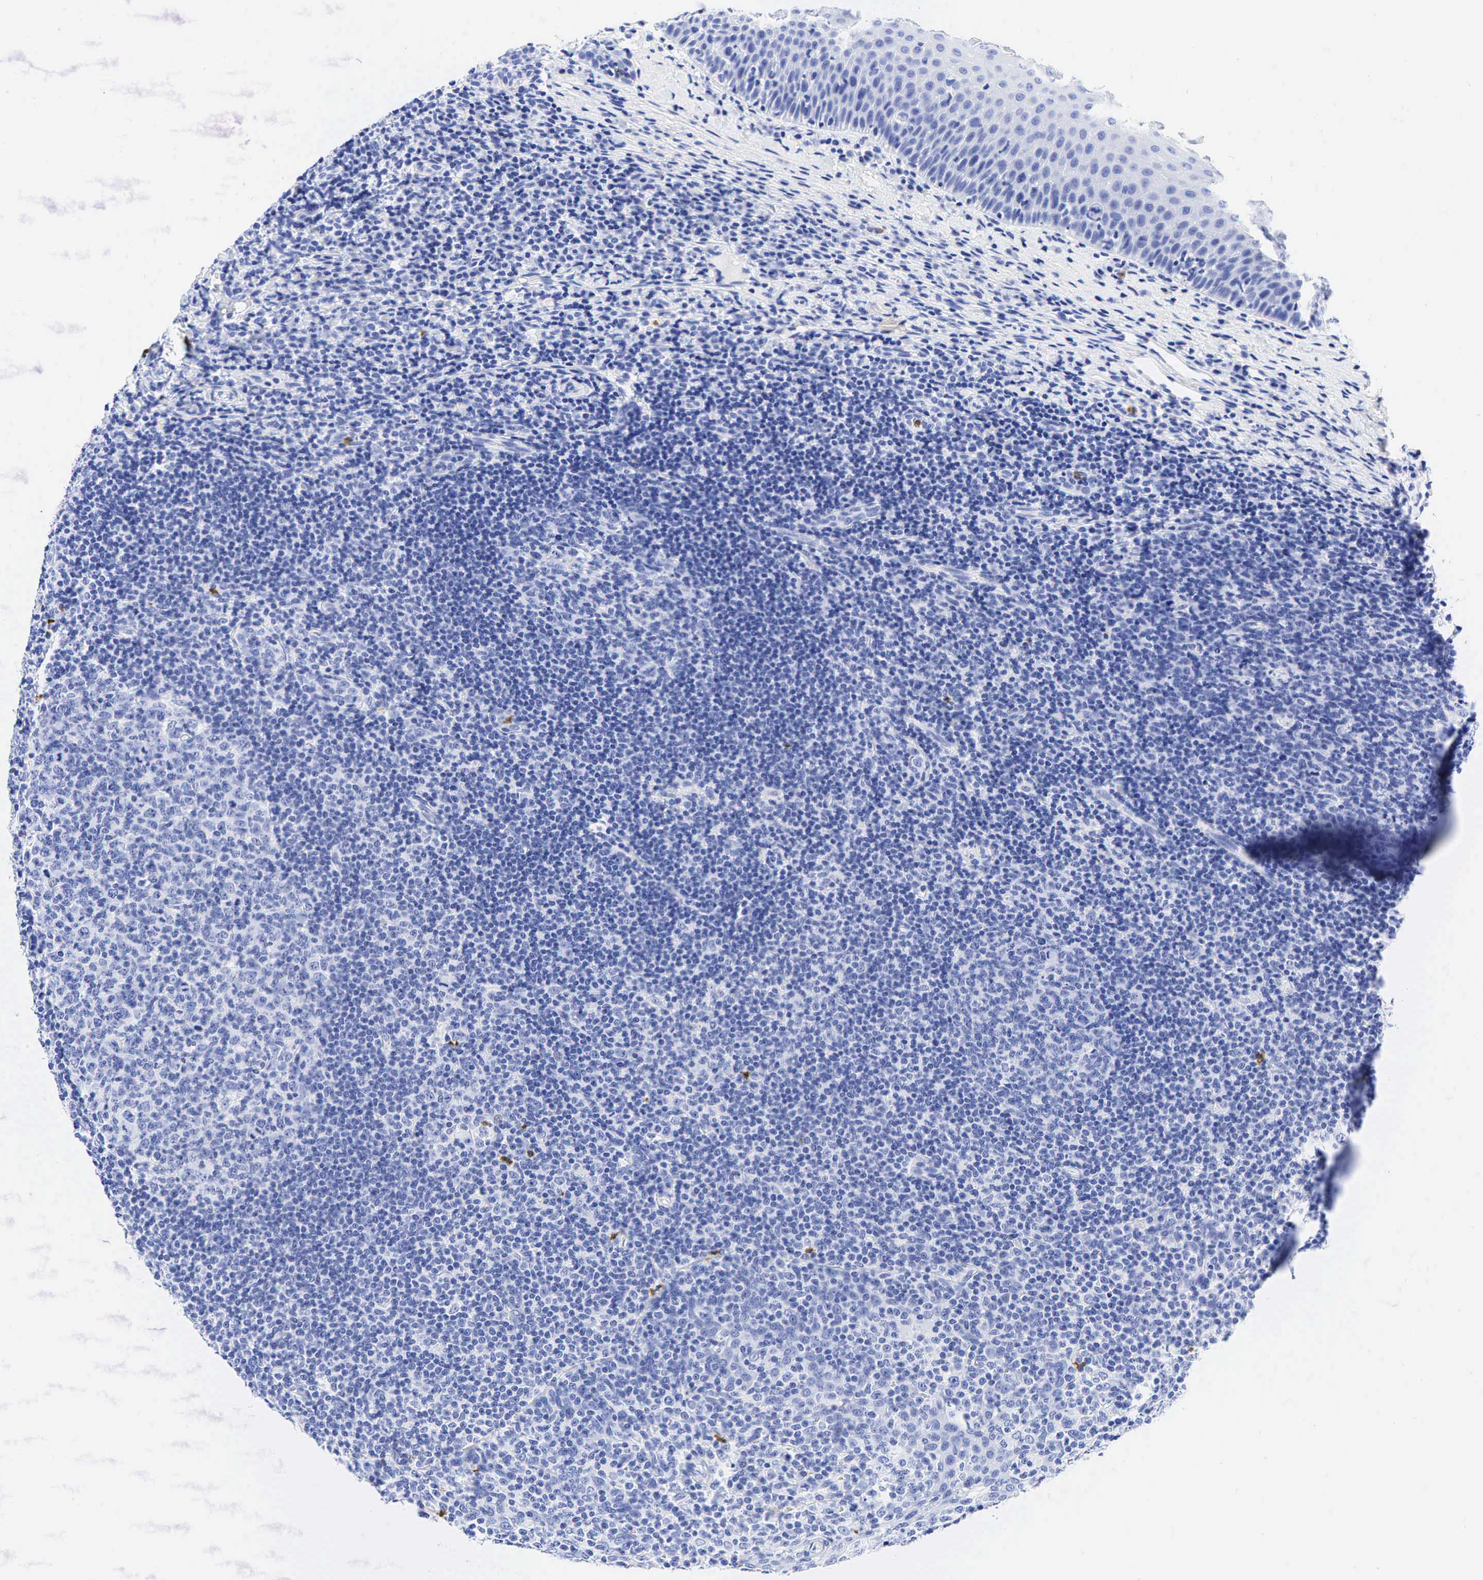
{"staining": {"intensity": "negative", "quantity": "none", "location": "none"}, "tissue": "tonsil", "cell_type": "Germinal center cells", "image_type": "normal", "snomed": [{"axis": "morphology", "description": "Normal tissue, NOS"}, {"axis": "topography", "description": "Tonsil"}], "caption": "Immunohistochemical staining of unremarkable tonsil shows no significant staining in germinal center cells.", "gene": "FUT4", "patient": {"sex": "male", "age": 6}}